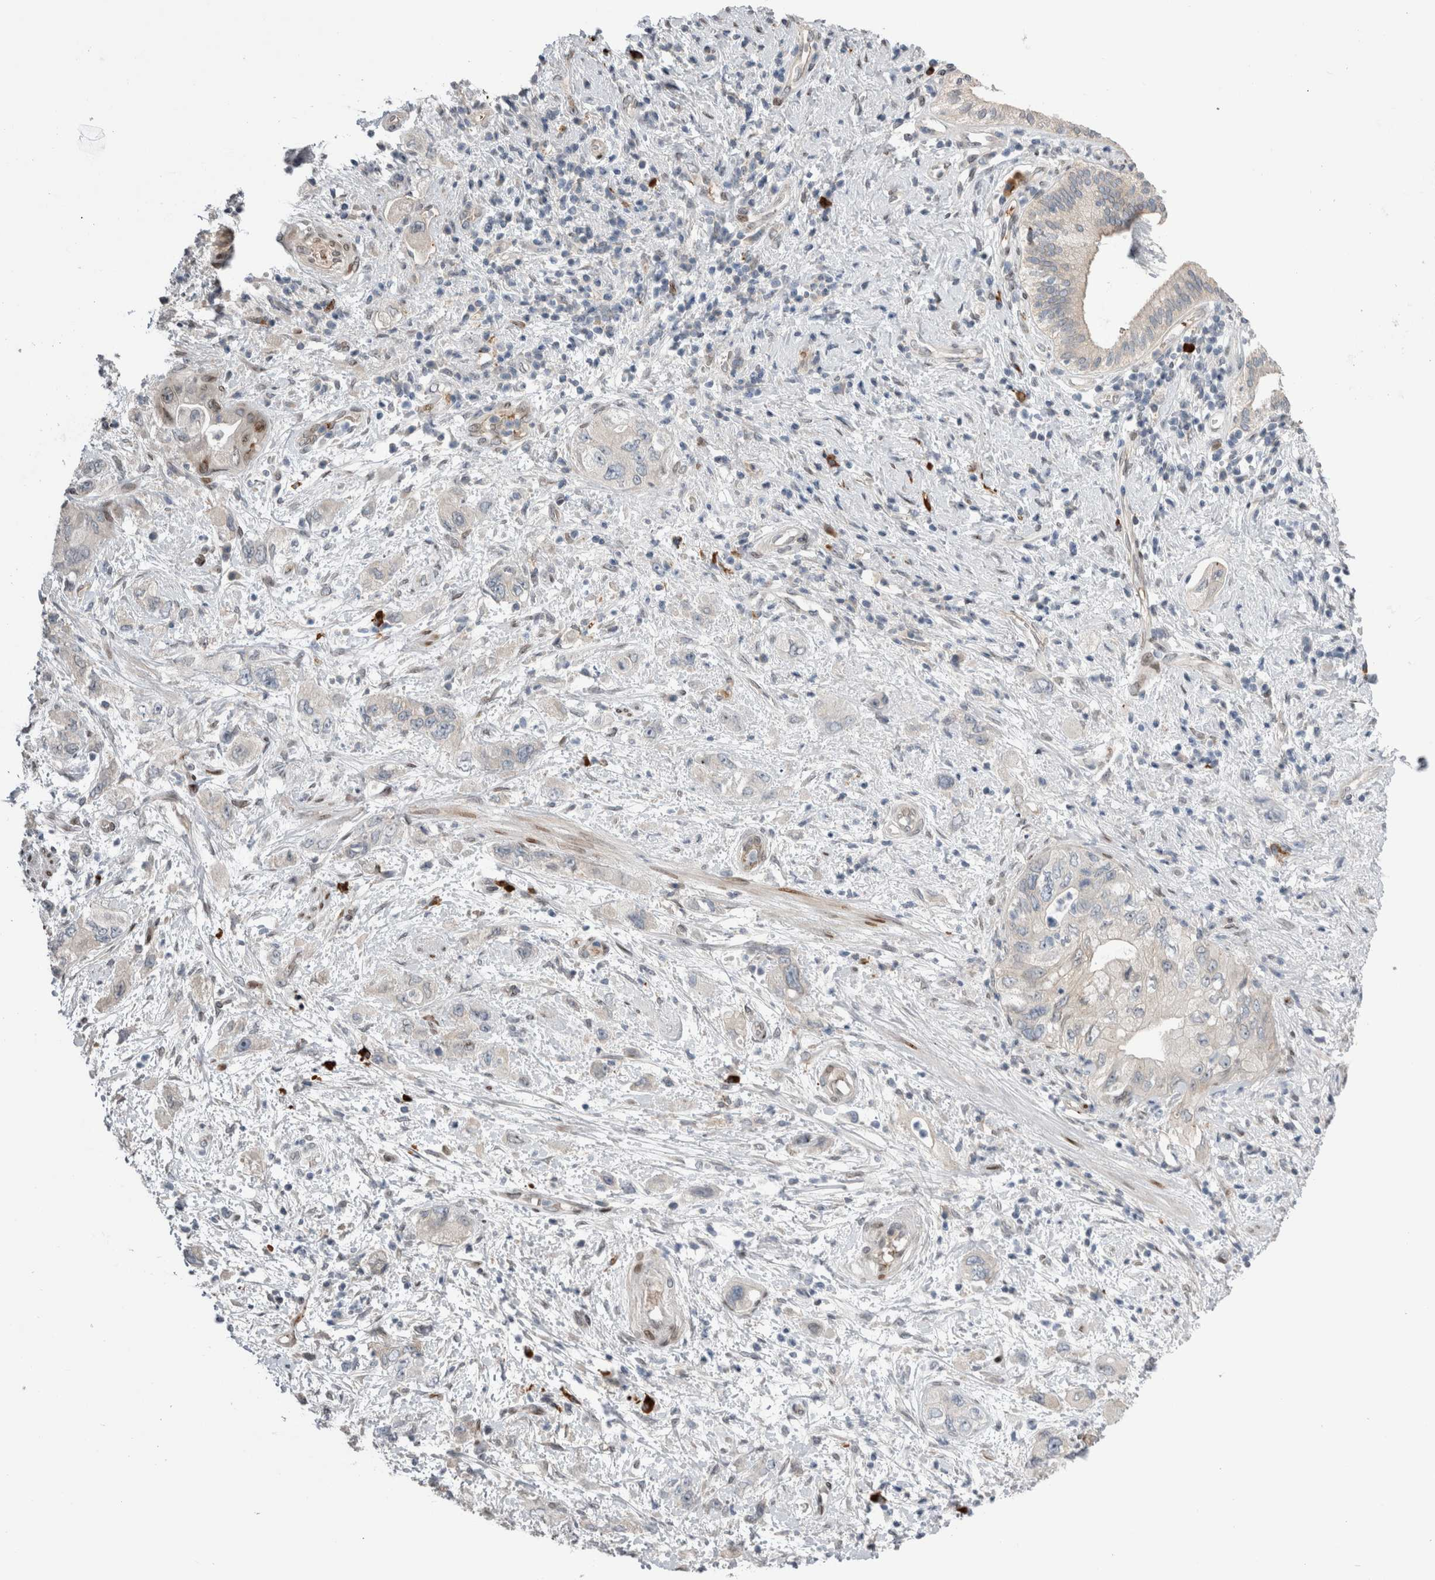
{"staining": {"intensity": "negative", "quantity": "none", "location": "none"}, "tissue": "pancreatic cancer", "cell_type": "Tumor cells", "image_type": "cancer", "snomed": [{"axis": "morphology", "description": "Adenocarcinoma, NOS"}, {"axis": "topography", "description": "Pancreas"}], "caption": "An IHC photomicrograph of pancreatic cancer is shown. There is no staining in tumor cells of pancreatic cancer. (Immunohistochemistry, brightfield microscopy, high magnification).", "gene": "DMTN", "patient": {"sex": "female", "age": 73}}